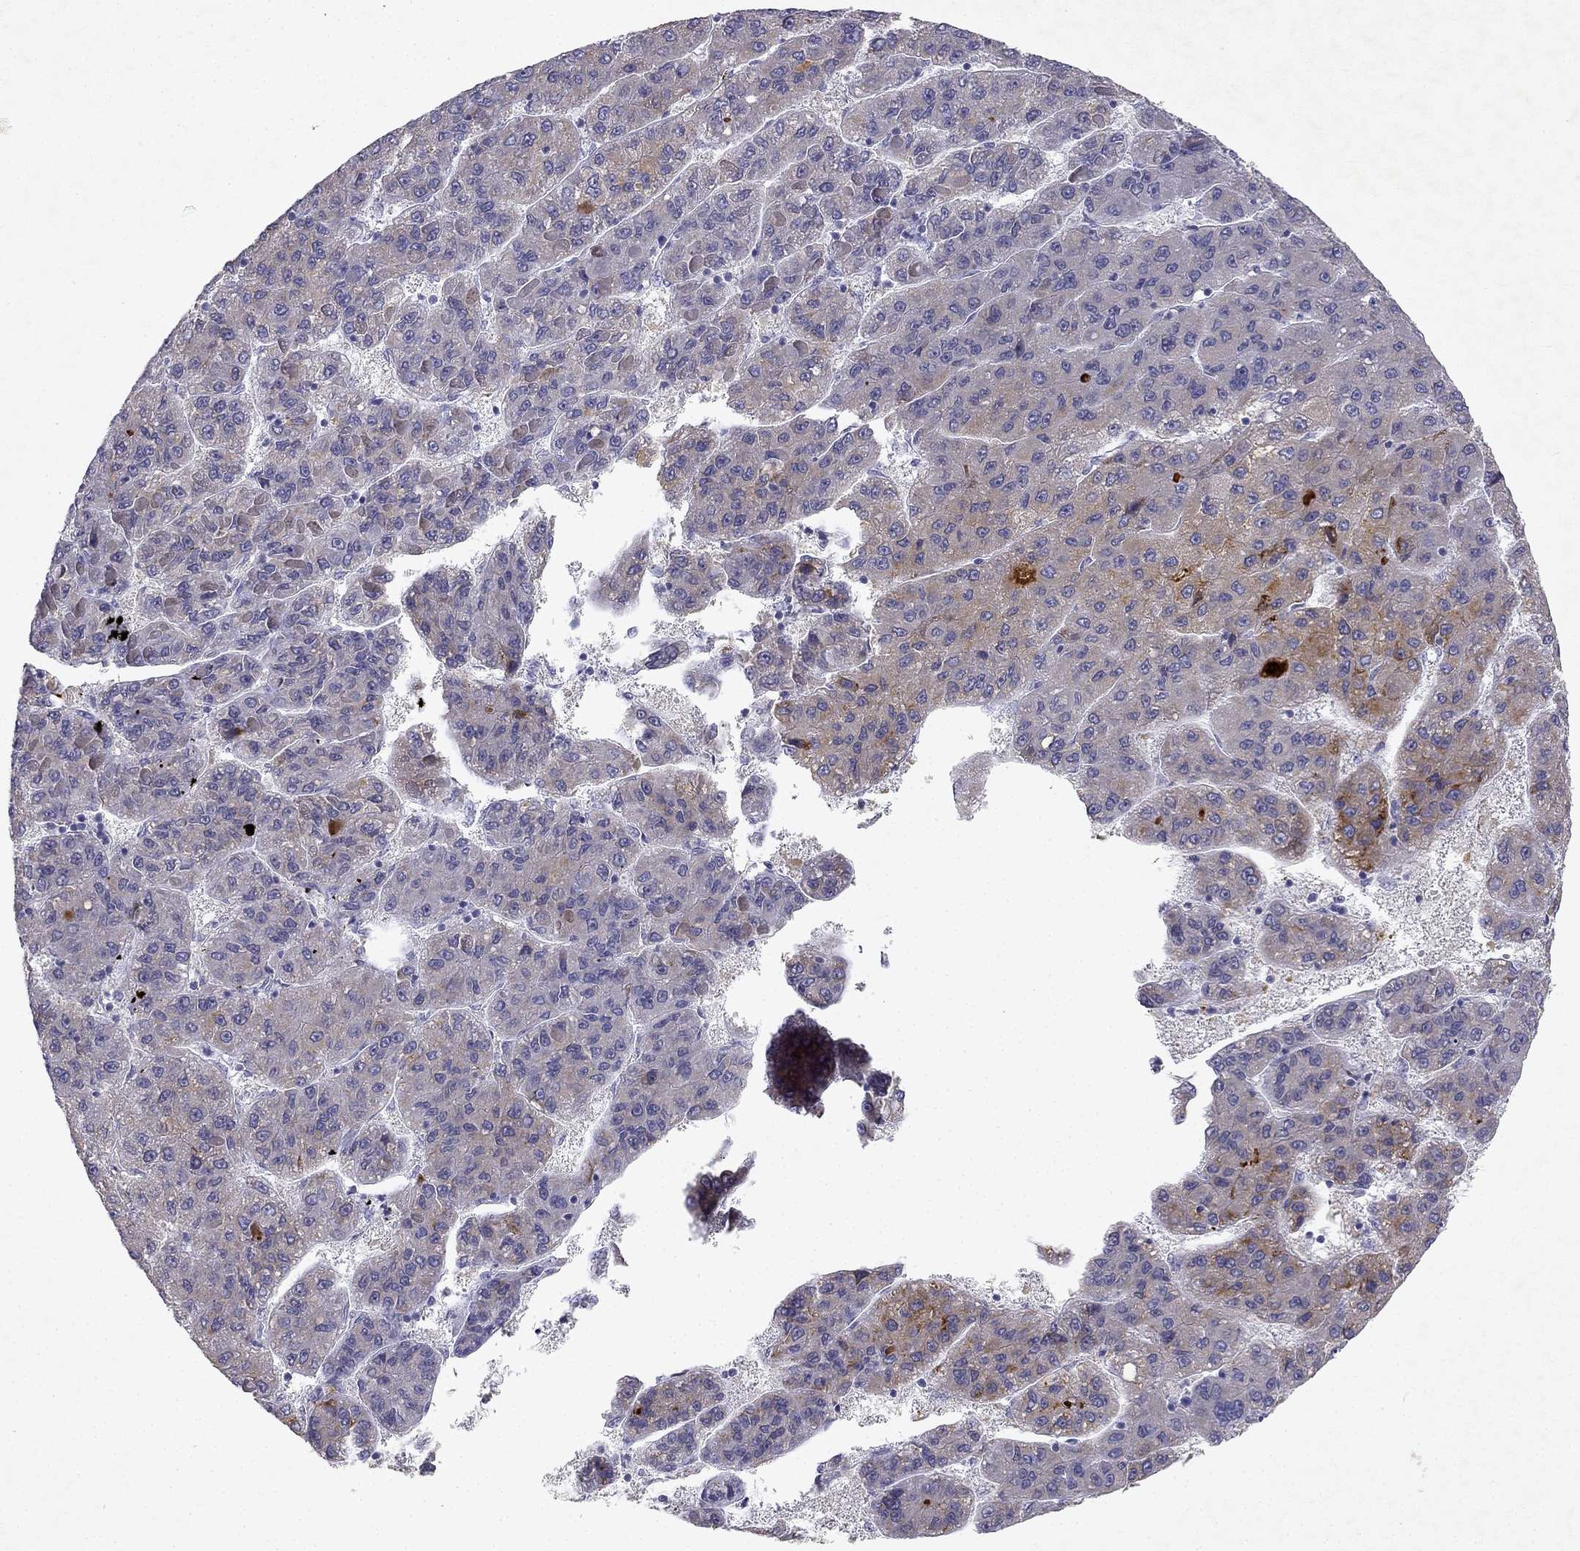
{"staining": {"intensity": "moderate", "quantity": "<25%", "location": "cytoplasmic/membranous"}, "tissue": "liver cancer", "cell_type": "Tumor cells", "image_type": "cancer", "snomed": [{"axis": "morphology", "description": "Carcinoma, Hepatocellular, NOS"}, {"axis": "topography", "description": "Liver"}], "caption": "A photomicrograph of liver cancer stained for a protein demonstrates moderate cytoplasmic/membranous brown staining in tumor cells.", "gene": "SLC6A4", "patient": {"sex": "female", "age": 82}}